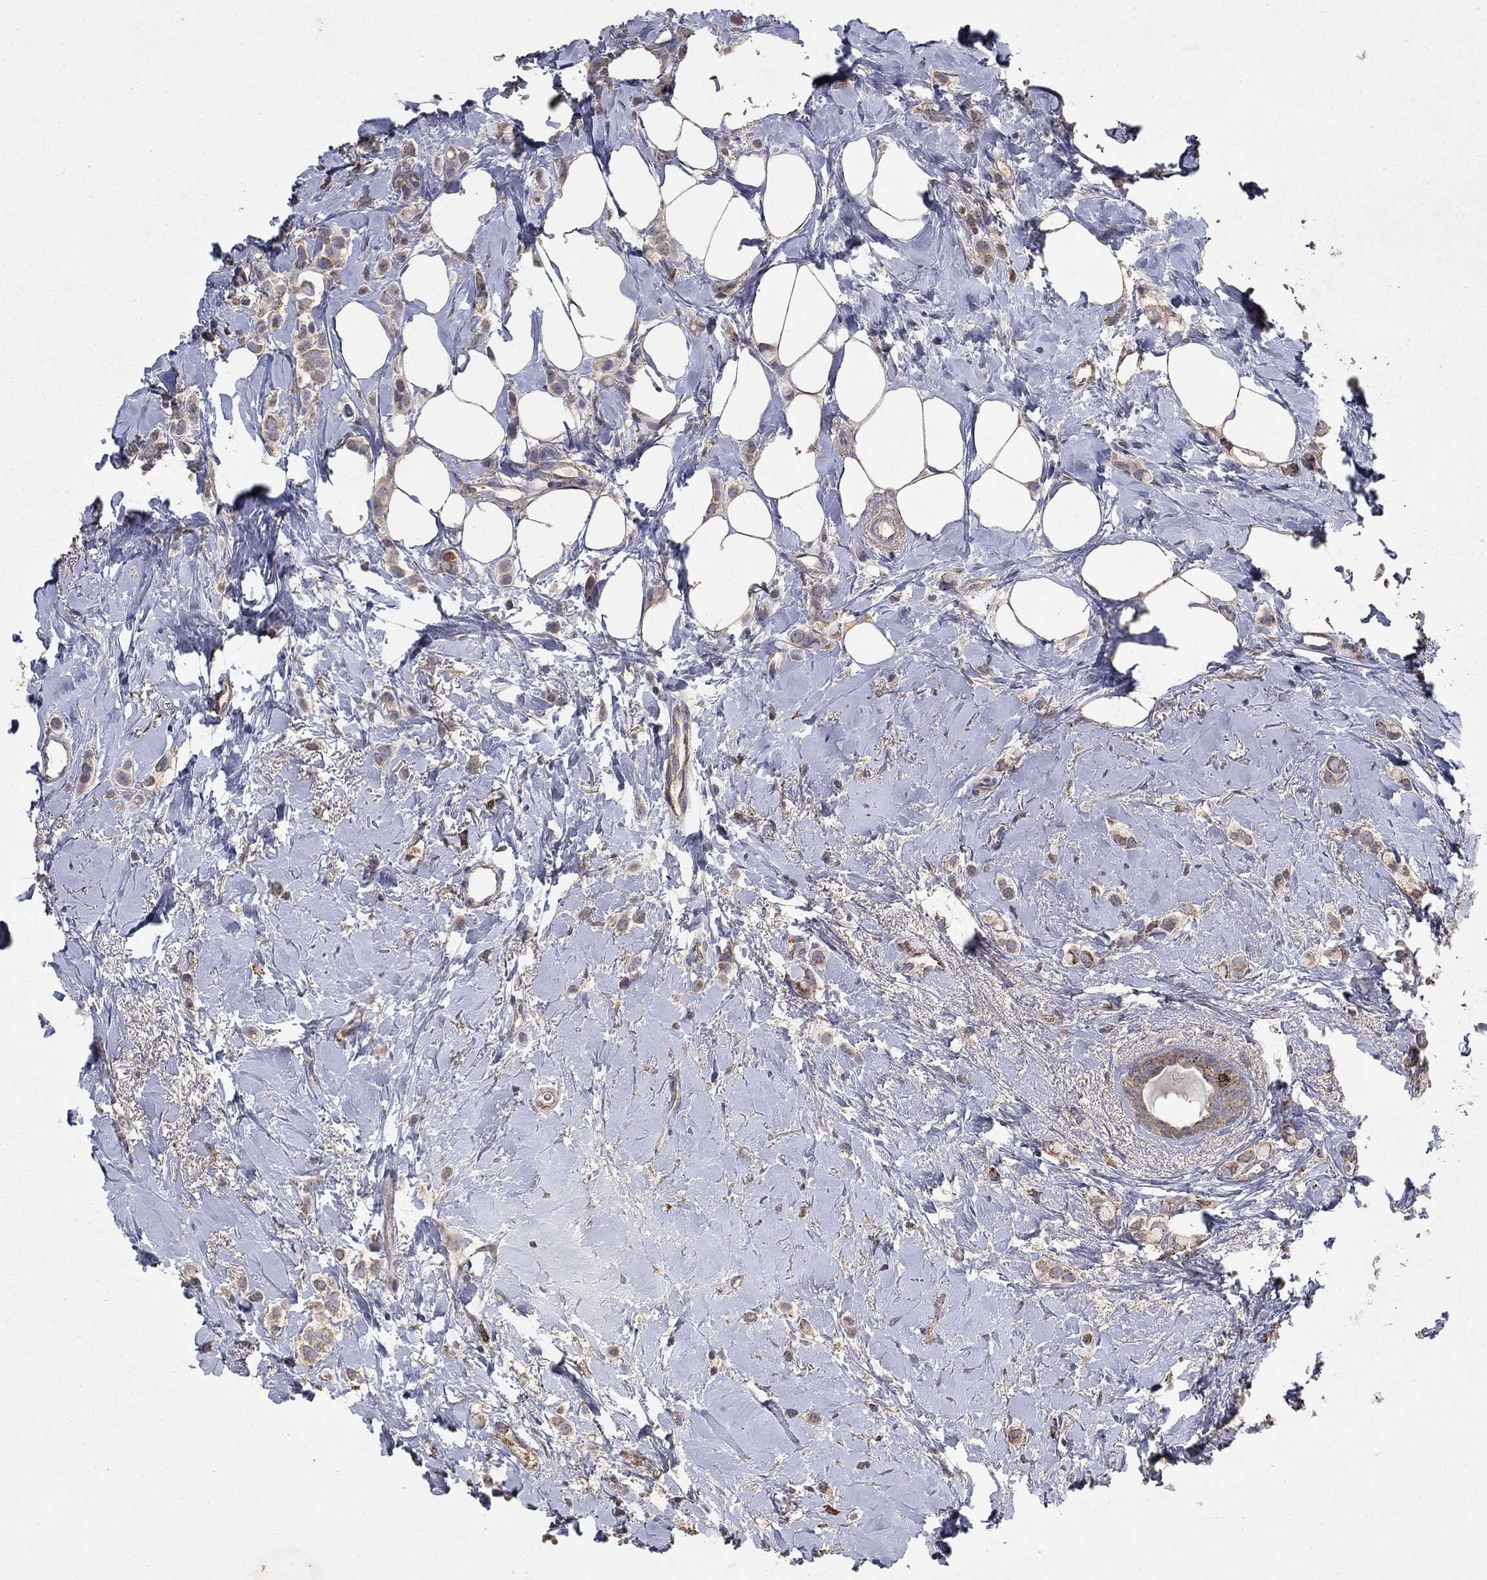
{"staining": {"intensity": "strong", "quantity": "<25%", "location": "cytoplasmic/membranous"}, "tissue": "breast cancer", "cell_type": "Tumor cells", "image_type": "cancer", "snomed": [{"axis": "morphology", "description": "Lobular carcinoma"}, {"axis": "topography", "description": "Breast"}], "caption": "The micrograph displays a brown stain indicating the presence of a protein in the cytoplasmic/membranous of tumor cells in lobular carcinoma (breast). Immunohistochemistry stains the protein of interest in brown and the nuclei are stained blue.", "gene": "GPSM1", "patient": {"sex": "female", "age": 66}}